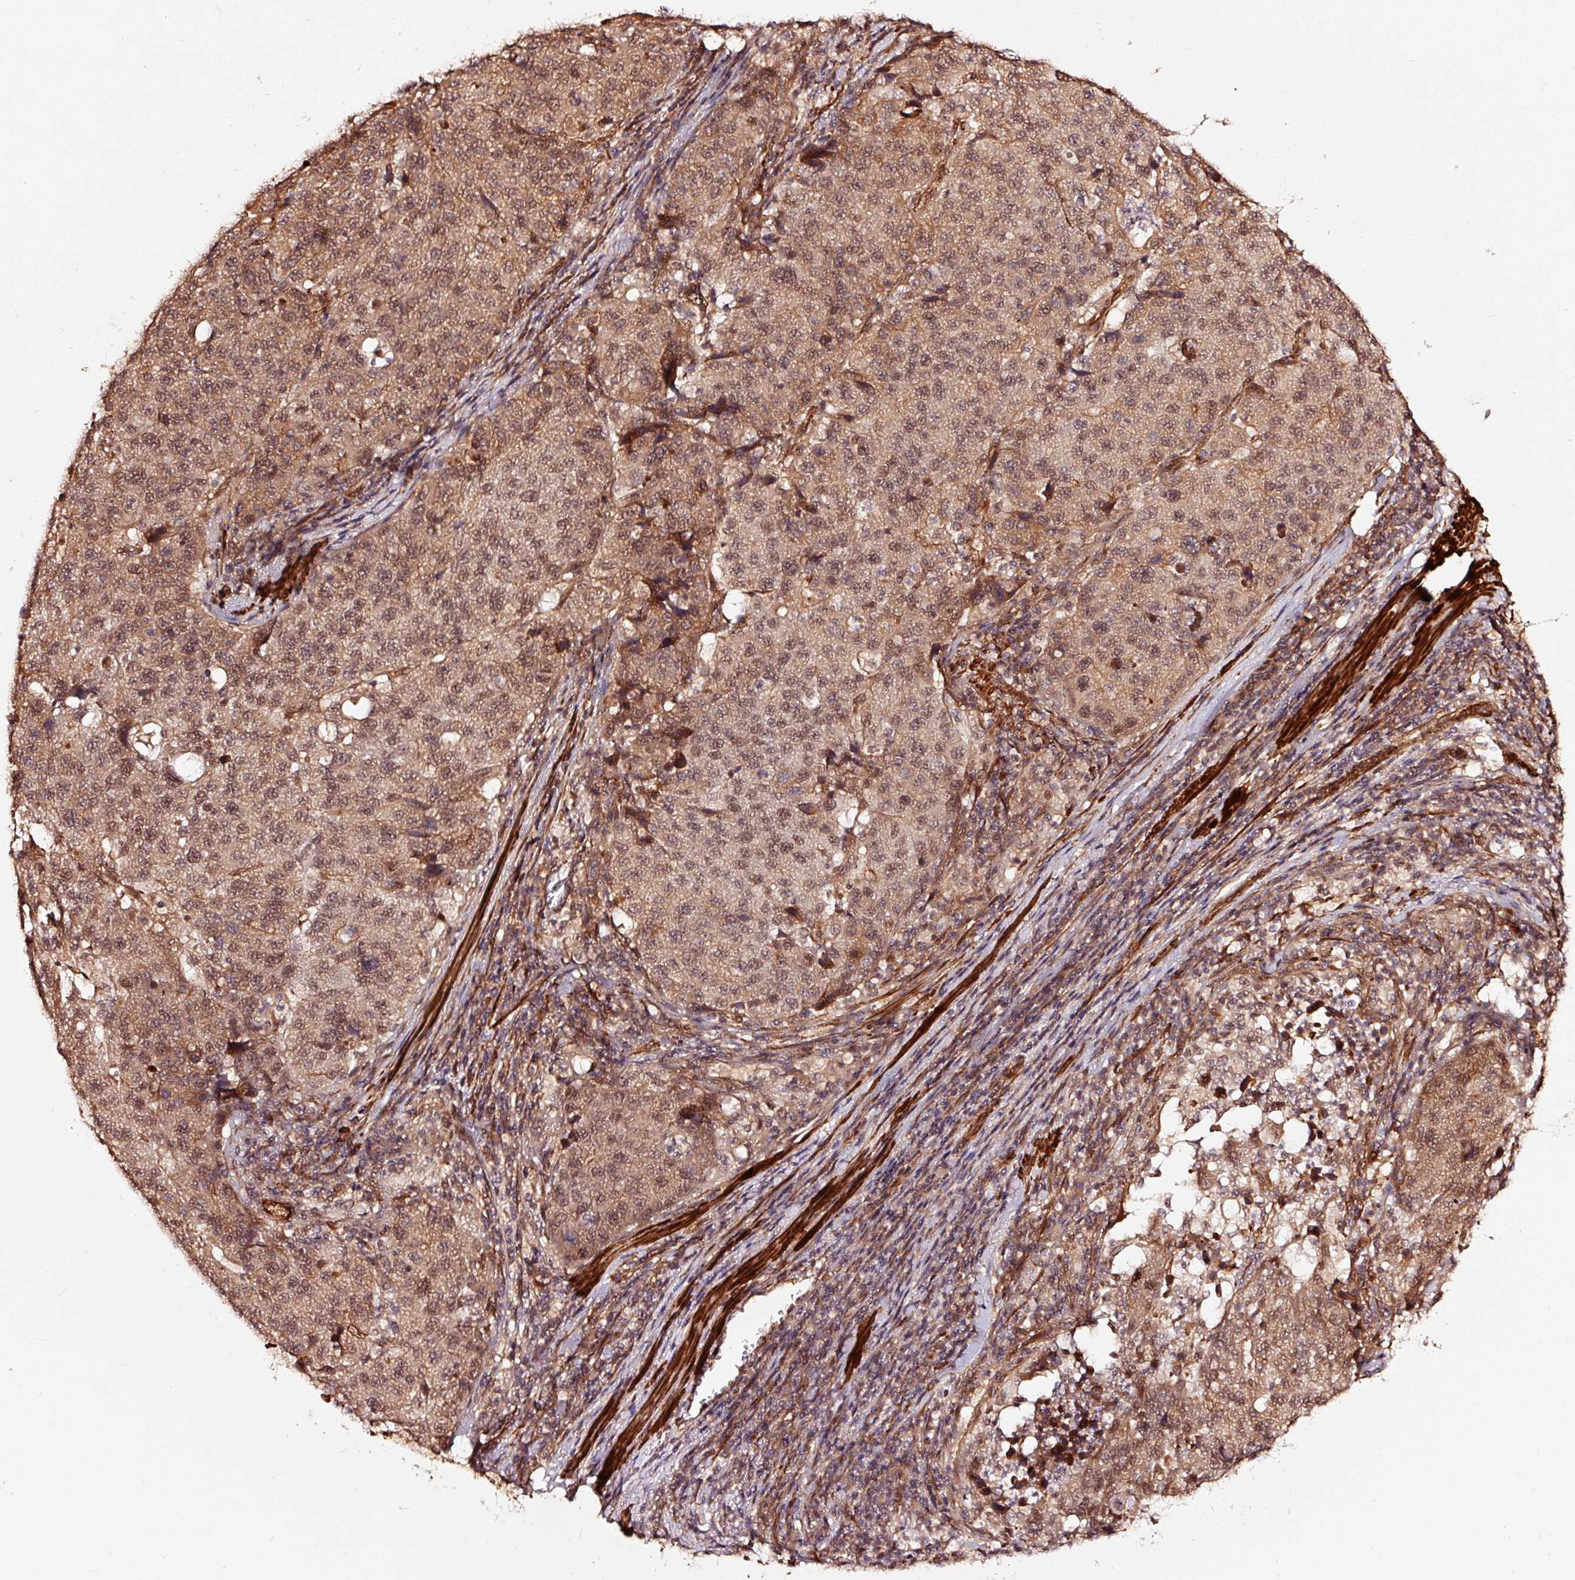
{"staining": {"intensity": "moderate", "quantity": ">75%", "location": "cytoplasmic/membranous,nuclear"}, "tissue": "stomach cancer", "cell_type": "Tumor cells", "image_type": "cancer", "snomed": [{"axis": "morphology", "description": "Adenocarcinoma, NOS"}, {"axis": "topography", "description": "Stomach"}], "caption": "A micrograph of stomach adenocarcinoma stained for a protein shows moderate cytoplasmic/membranous and nuclear brown staining in tumor cells. (Stains: DAB in brown, nuclei in blue, Microscopy: brightfield microscopy at high magnification).", "gene": "TPM1", "patient": {"sex": "male", "age": 71}}